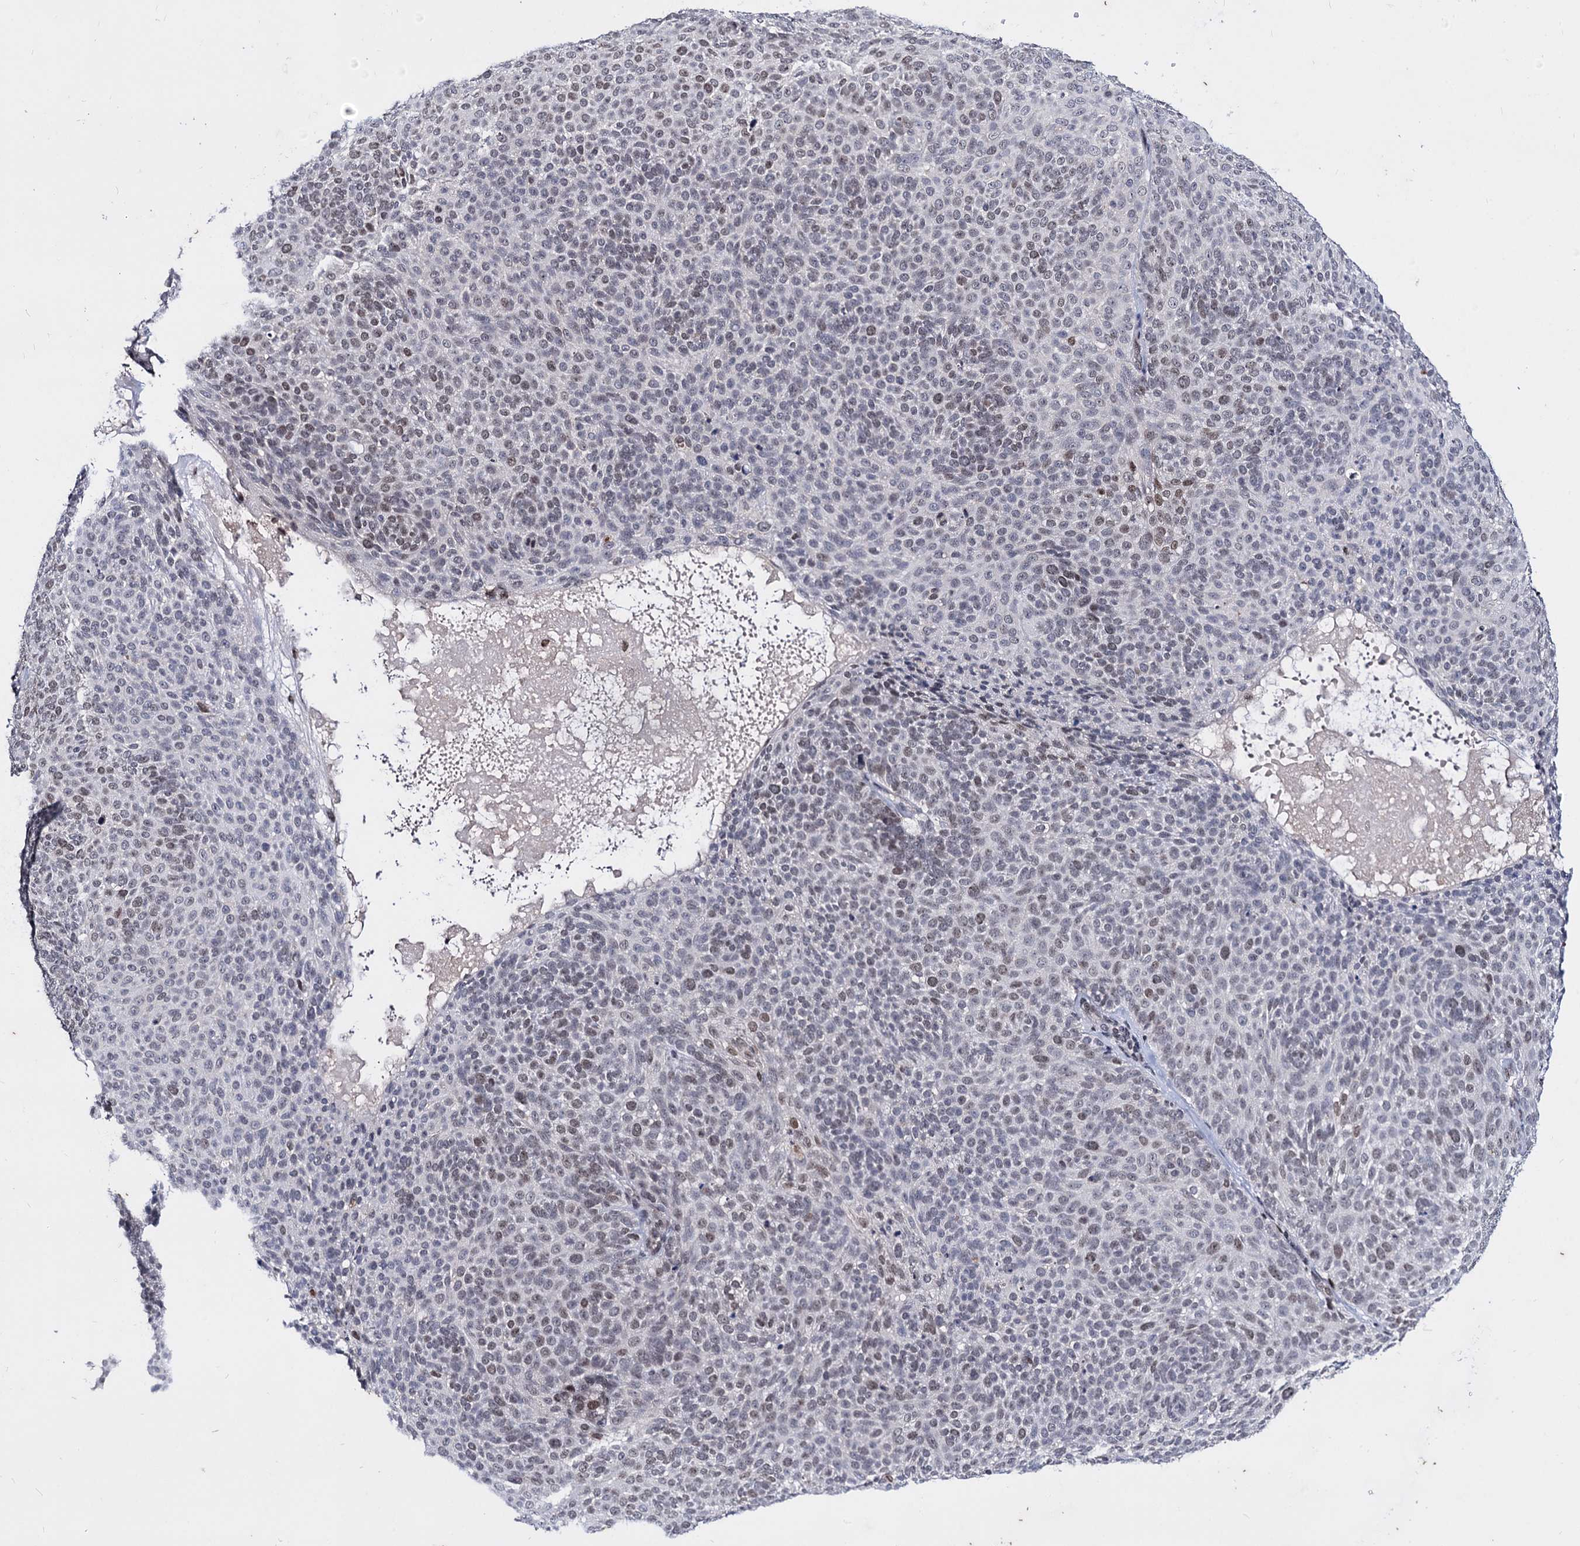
{"staining": {"intensity": "moderate", "quantity": "<25%", "location": "nuclear"}, "tissue": "skin cancer", "cell_type": "Tumor cells", "image_type": "cancer", "snomed": [{"axis": "morphology", "description": "Basal cell carcinoma"}, {"axis": "topography", "description": "Skin"}], "caption": "The photomicrograph displays staining of skin cancer (basal cell carcinoma), revealing moderate nuclear protein staining (brown color) within tumor cells.", "gene": "SMCHD1", "patient": {"sex": "male", "age": 85}}